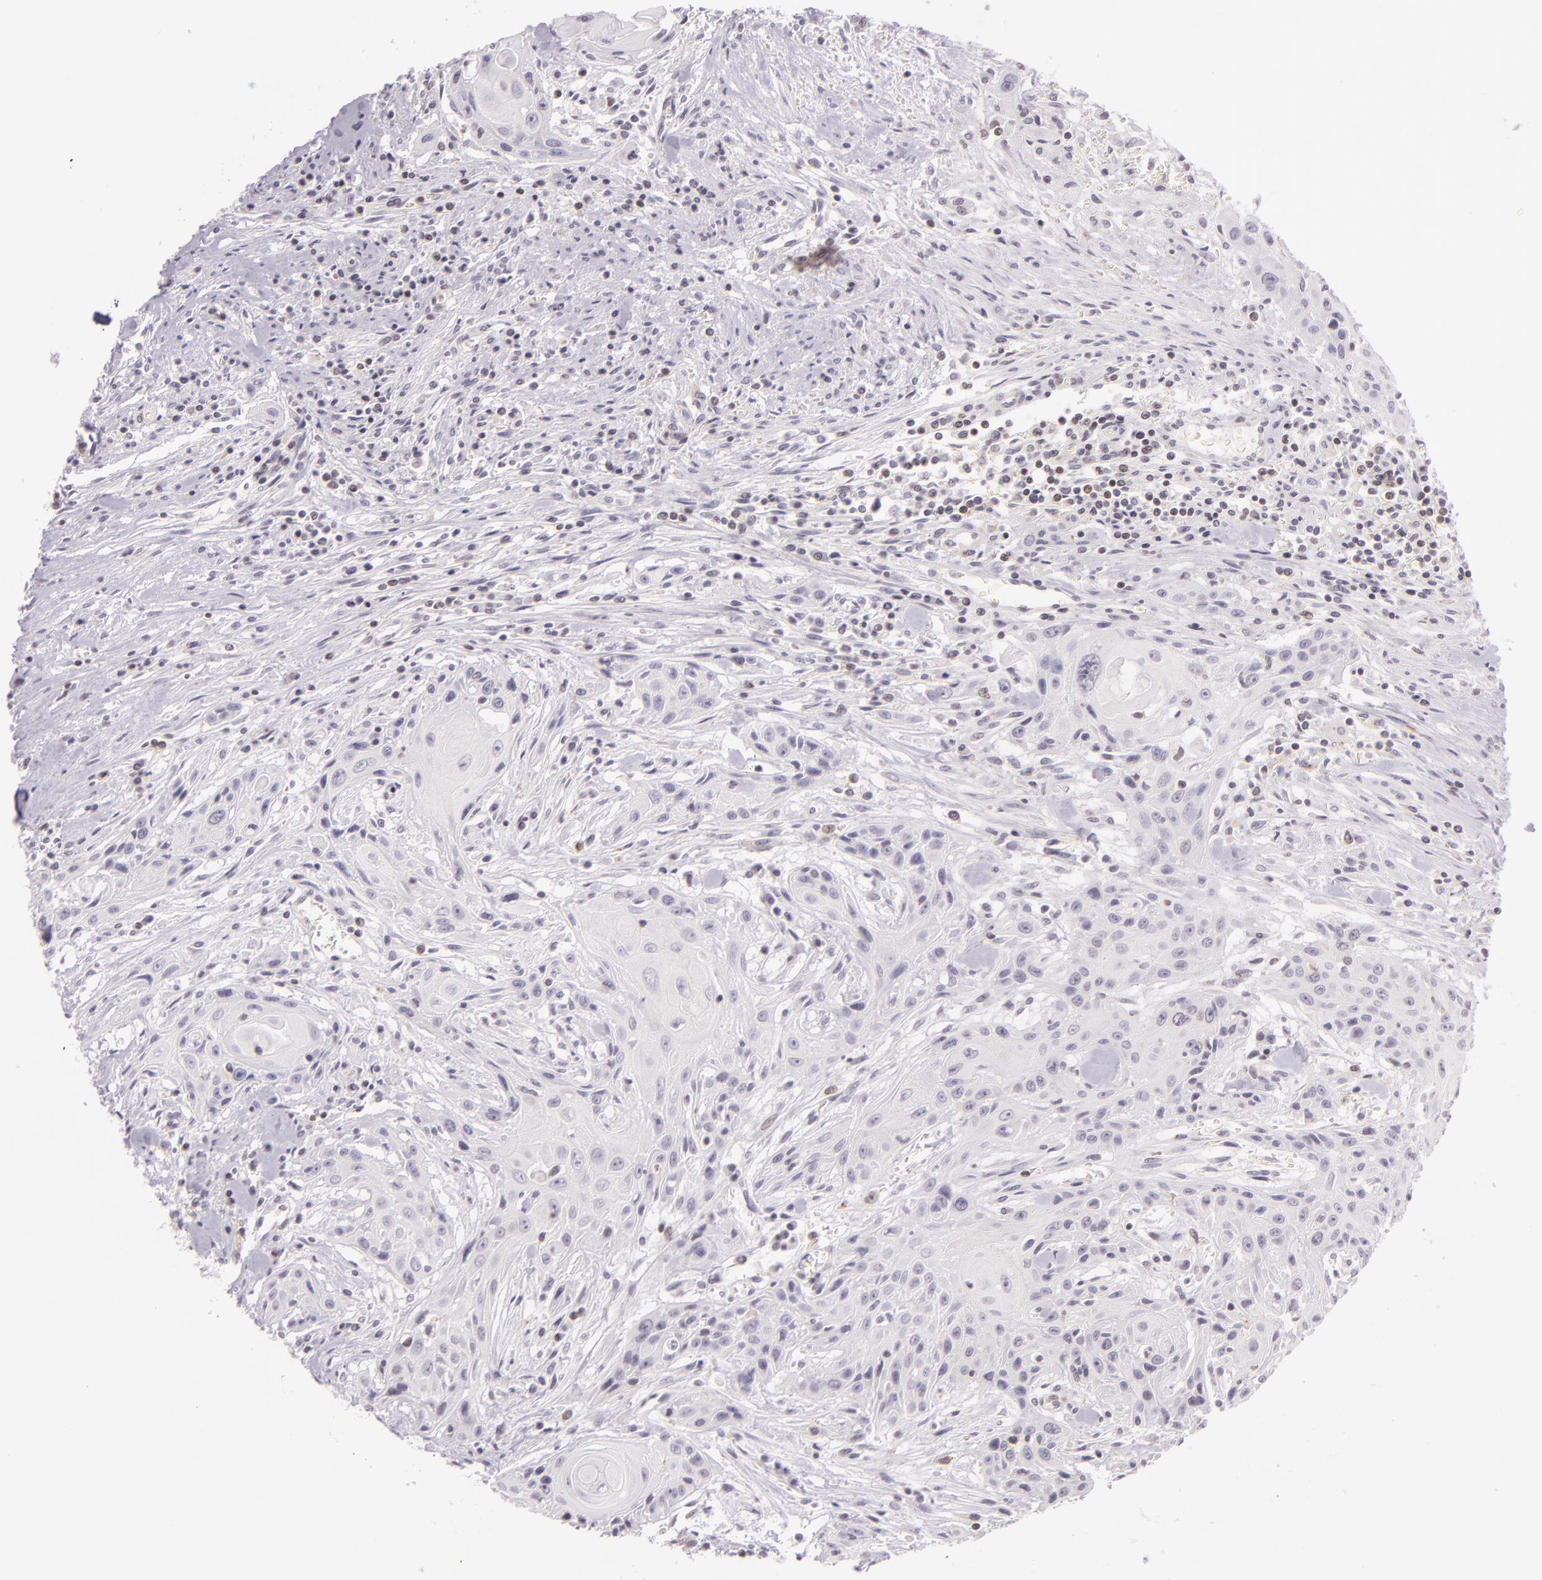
{"staining": {"intensity": "weak", "quantity": "<25%", "location": "cytoplasmic/membranous"}, "tissue": "head and neck cancer", "cell_type": "Tumor cells", "image_type": "cancer", "snomed": [{"axis": "morphology", "description": "Squamous cell carcinoma, NOS"}, {"axis": "morphology", "description": "Squamous cell carcinoma, metastatic, NOS"}, {"axis": "topography", "description": "Lymph node"}, {"axis": "topography", "description": "Salivary gland"}, {"axis": "topography", "description": "Head-Neck"}], "caption": "There is no significant staining in tumor cells of head and neck squamous cell carcinoma. (Immunohistochemistry, brightfield microscopy, high magnification).", "gene": "IMPDH1", "patient": {"sex": "female", "age": 74}}